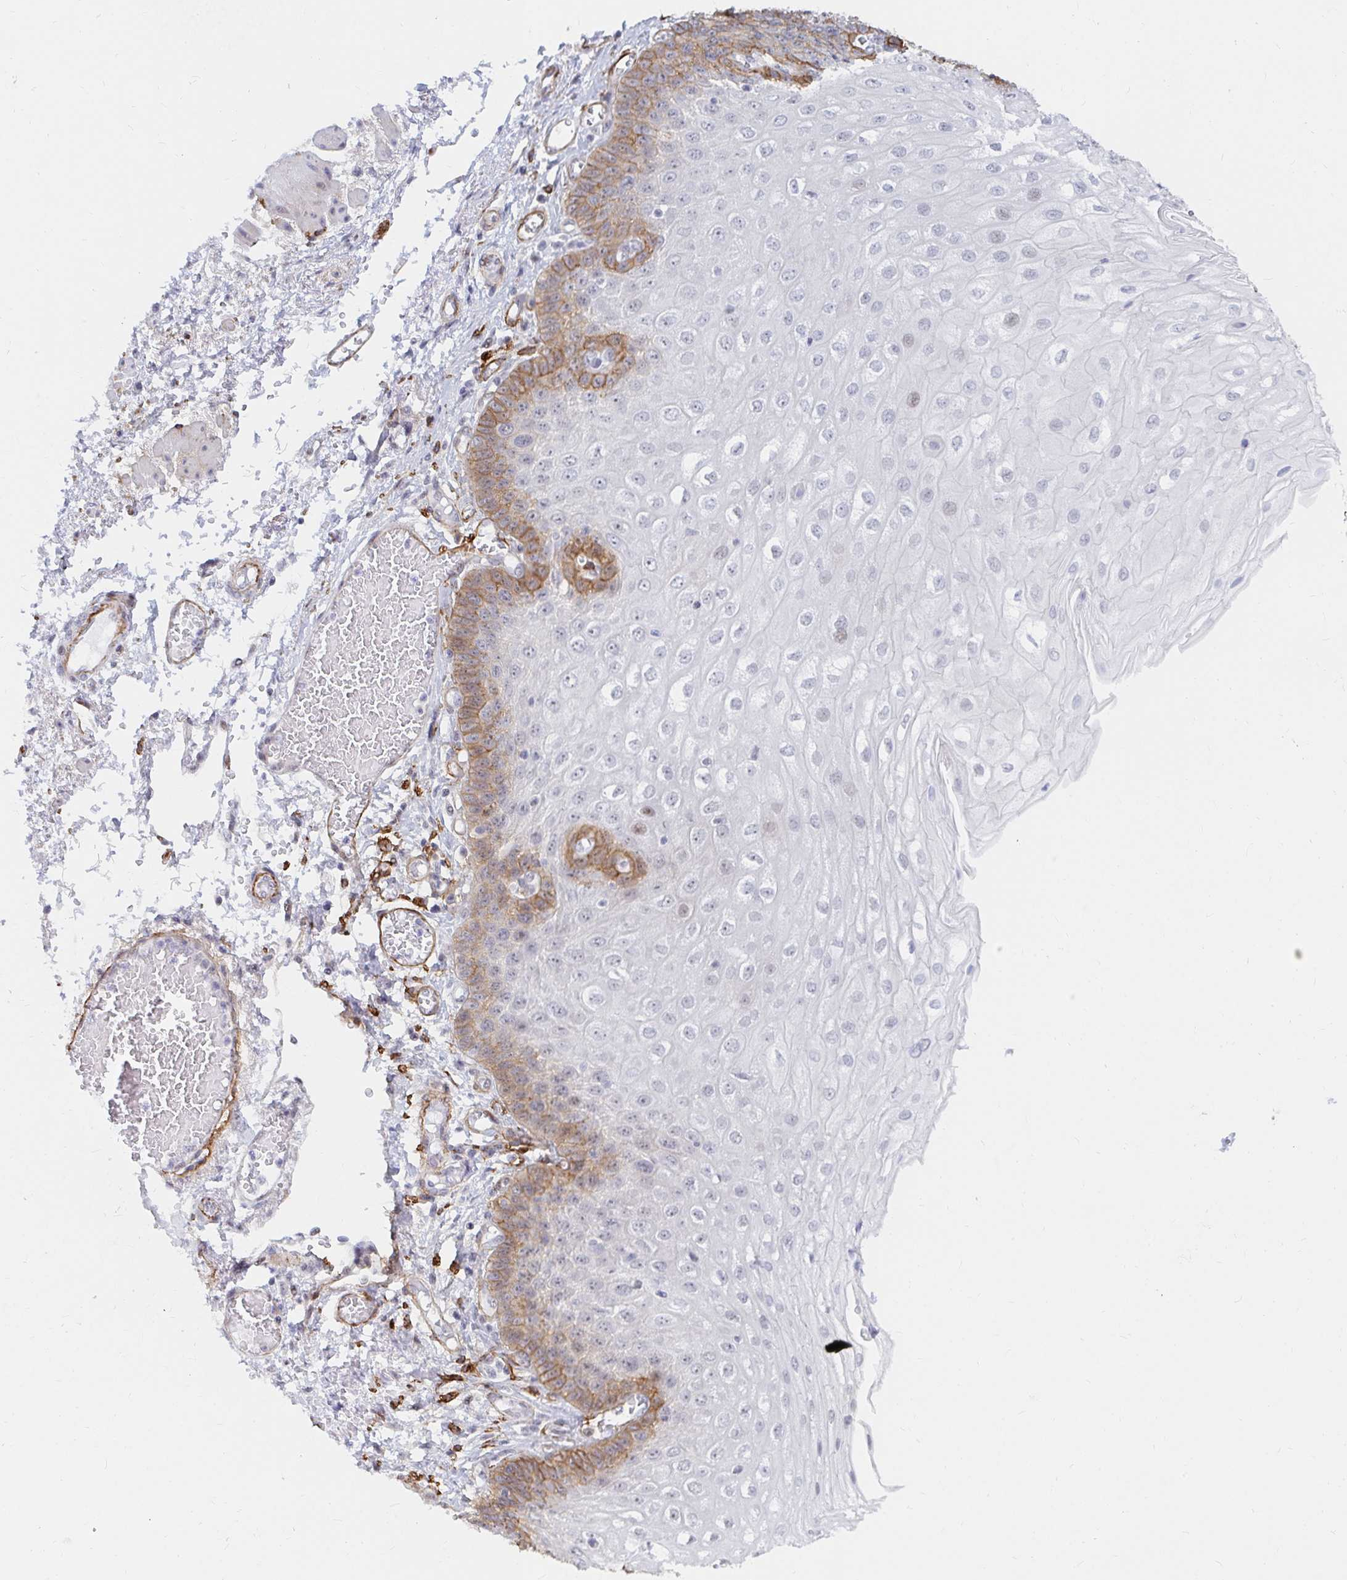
{"staining": {"intensity": "moderate", "quantity": "25%-75%", "location": "cytoplasmic/membranous,nuclear"}, "tissue": "esophagus", "cell_type": "Squamous epithelial cells", "image_type": "normal", "snomed": [{"axis": "morphology", "description": "Normal tissue, NOS"}, {"axis": "morphology", "description": "Adenocarcinoma, NOS"}, {"axis": "topography", "description": "Esophagus"}], "caption": "Human esophagus stained for a protein (brown) demonstrates moderate cytoplasmic/membranous,nuclear positive staining in approximately 25%-75% of squamous epithelial cells.", "gene": "COL28A1", "patient": {"sex": "male", "age": 81}}